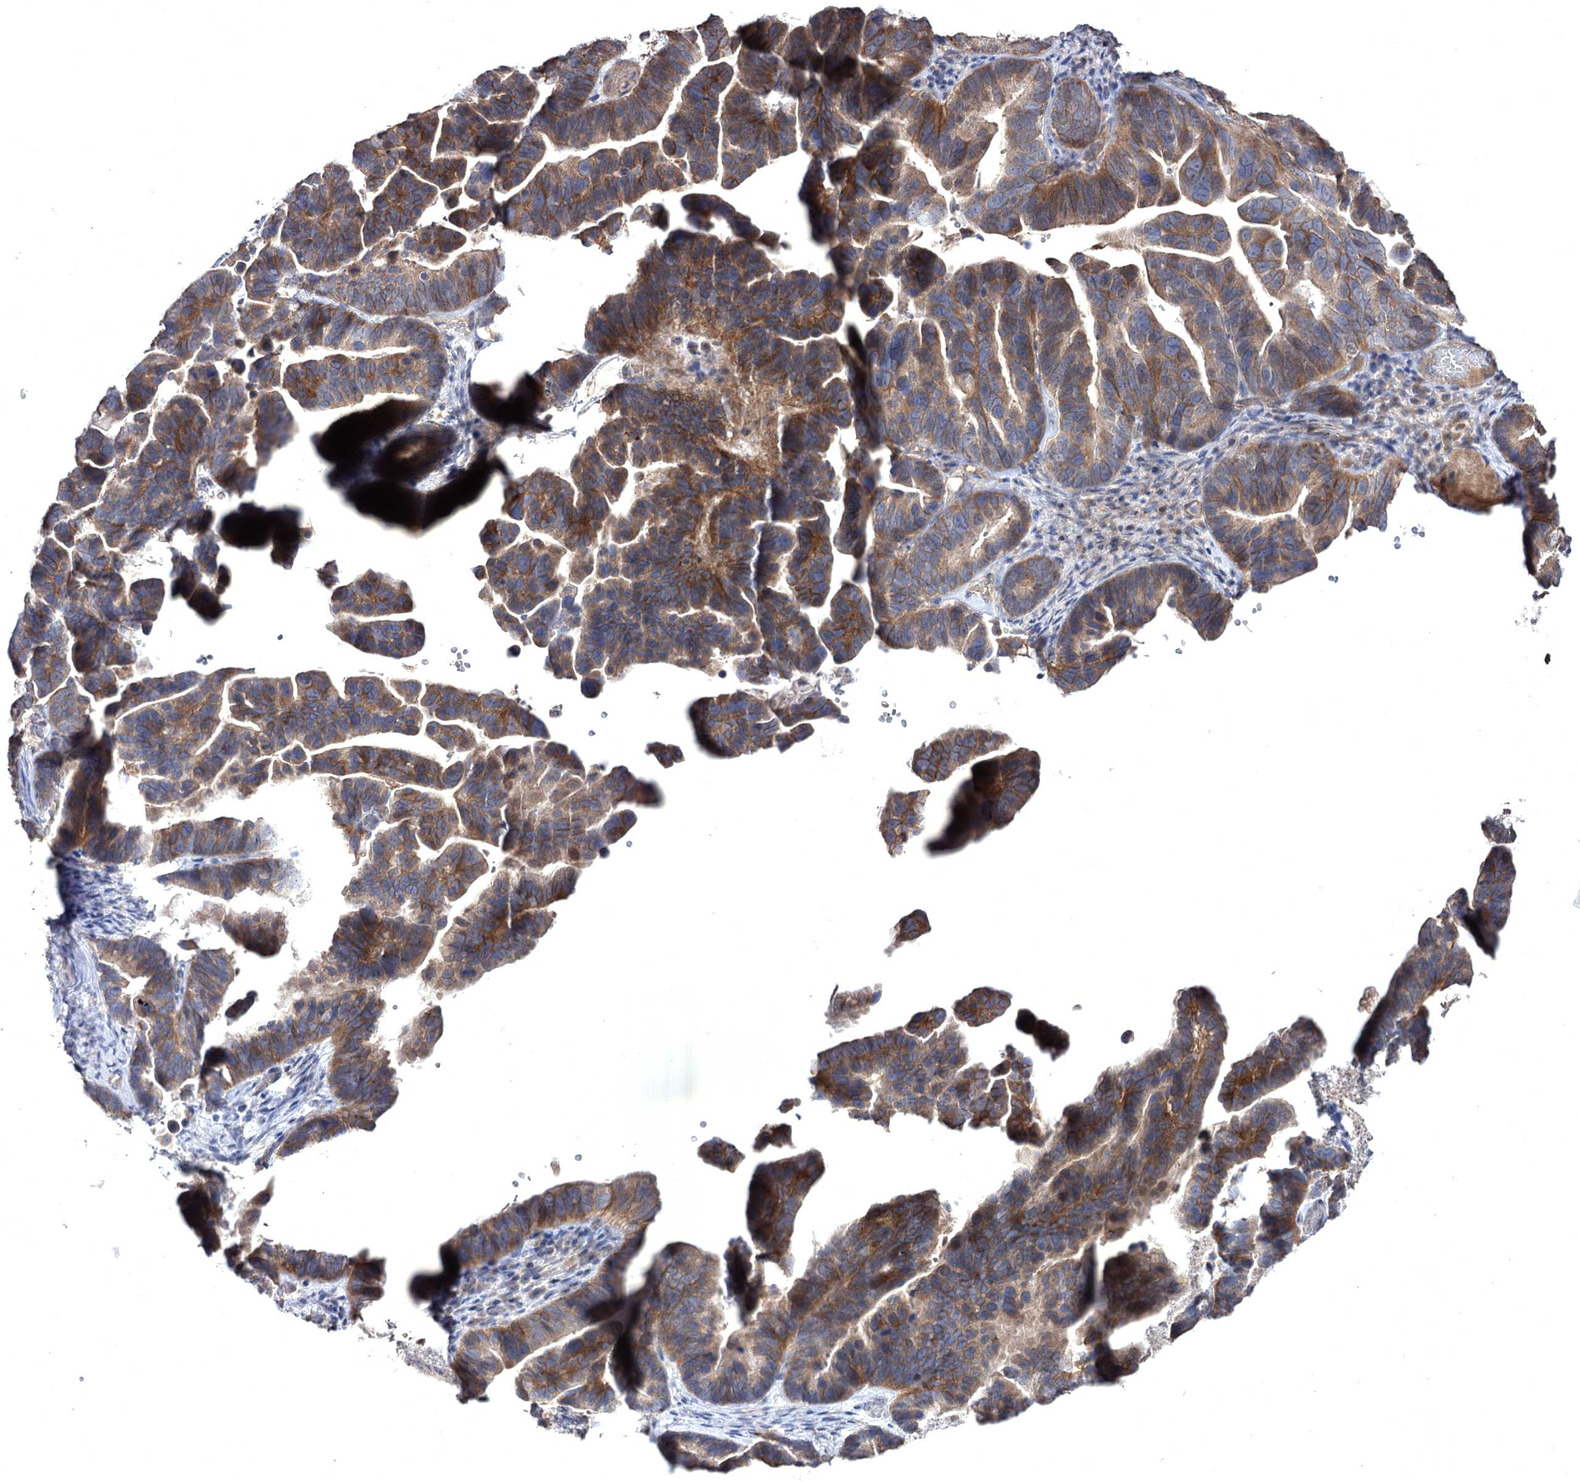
{"staining": {"intensity": "moderate", "quantity": ">75%", "location": "cytoplasmic/membranous"}, "tissue": "ovarian cancer", "cell_type": "Tumor cells", "image_type": "cancer", "snomed": [{"axis": "morphology", "description": "Cystadenocarcinoma, serous, NOS"}, {"axis": "topography", "description": "Ovary"}], "caption": "IHC of ovarian serous cystadenocarcinoma shows medium levels of moderate cytoplasmic/membranous expression in approximately >75% of tumor cells.", "gene": "SEMA4G", "patient": {"sex": "female", "age": 56}}